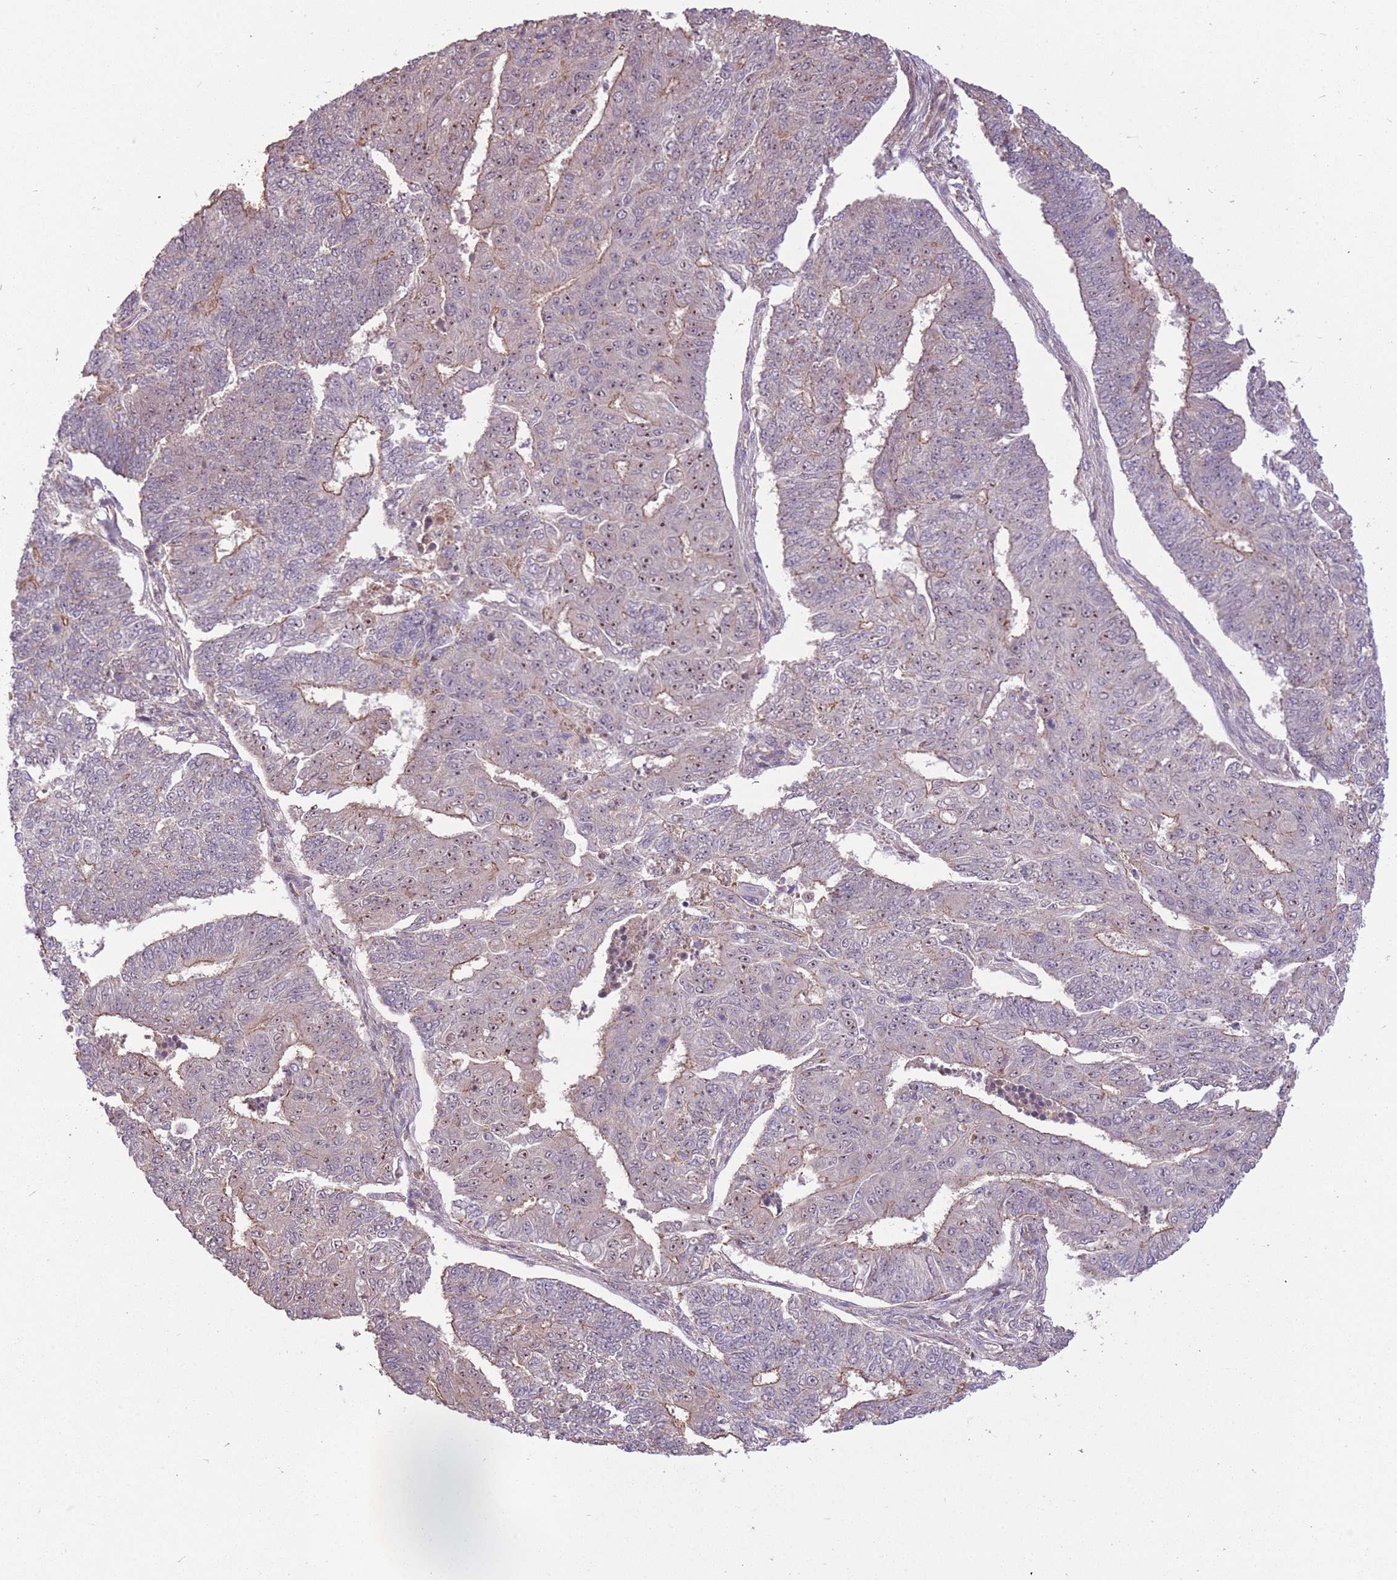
{"staining": {"intensity": "weak", "quantity": "25%-75%", "location": "cytoplasmic/membranous,nuclear"}, "tissue": "endometrial cancer", "cell_type": "Tumor cells", "image_type": "cancer", "snomed": [{"axis": "morphology", "description": "Adenocarcinoma, NOS"}, {"axis": "topography", "description": "Endometrium"}], "caption": "Endometrial adenocarcinoma stained with IHC exhibits weak cytoplasmic/membranous and nuclear expression in about 25%-75% of tumor cells.", "gene": "POLR3F", "patient": {"sex": "female", "age": 32}}